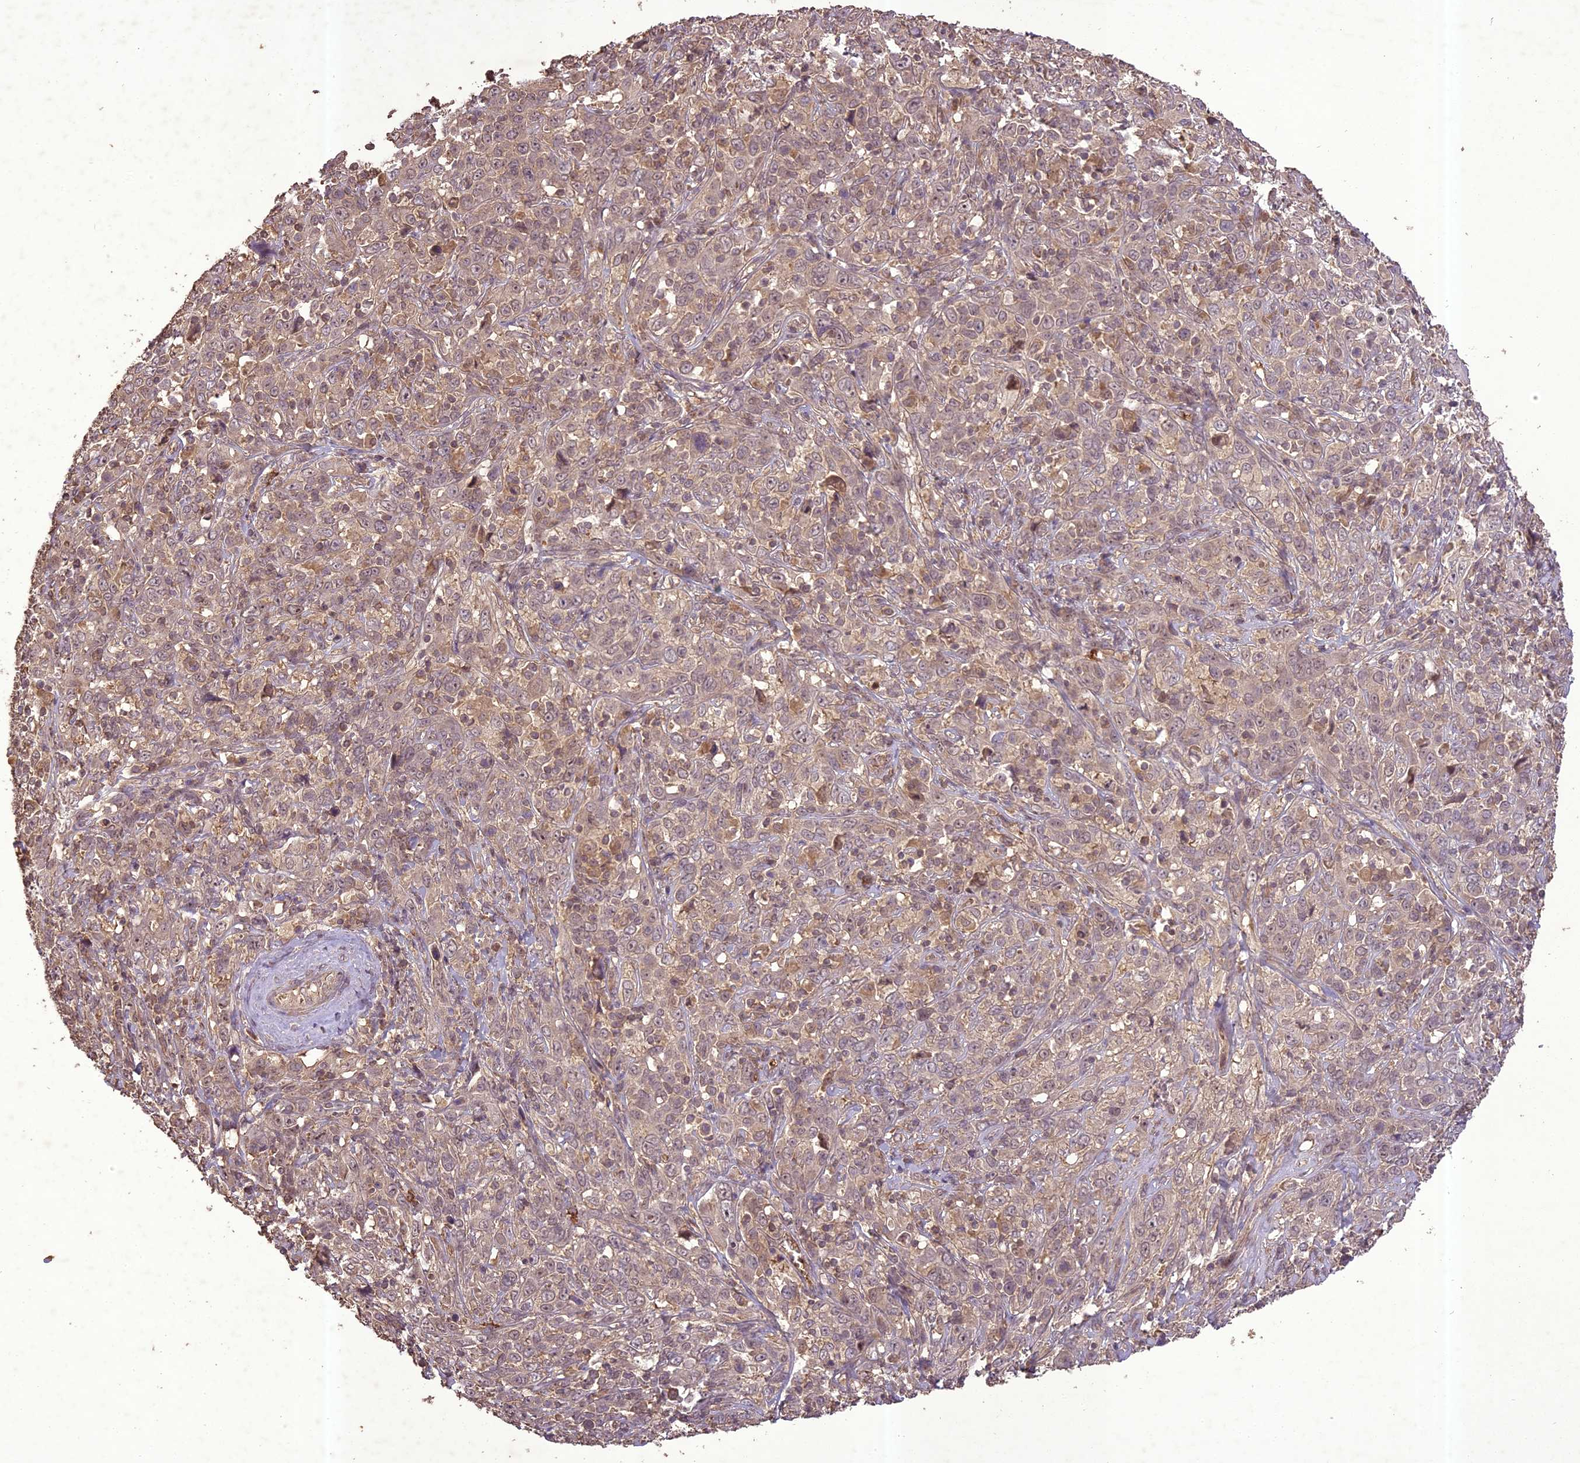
{"staining": {"intensity": "weak", "quantity": "<25%", "location": "cytoplasmic/membranous"}, "tissue": "cervical cancer", "cell_type": "Tumor cells", "image_type": "cancer", "snomed": [{"axis": "morphology", "description": "Squamous cell carcinoma, NOS"}, {"axis": "topography", "description": "Cervix"}], "caption": "High magnification brightfield microscopy of cervical squamous cell carcinoma stained with DAB (3,3'-diaminobenzidine) (brown) and counterstained with hematoxylin (blue): tumor cells show no significant staining.", "gene": "TIGD7", "patient": {"sex": "female", "age": 46}}